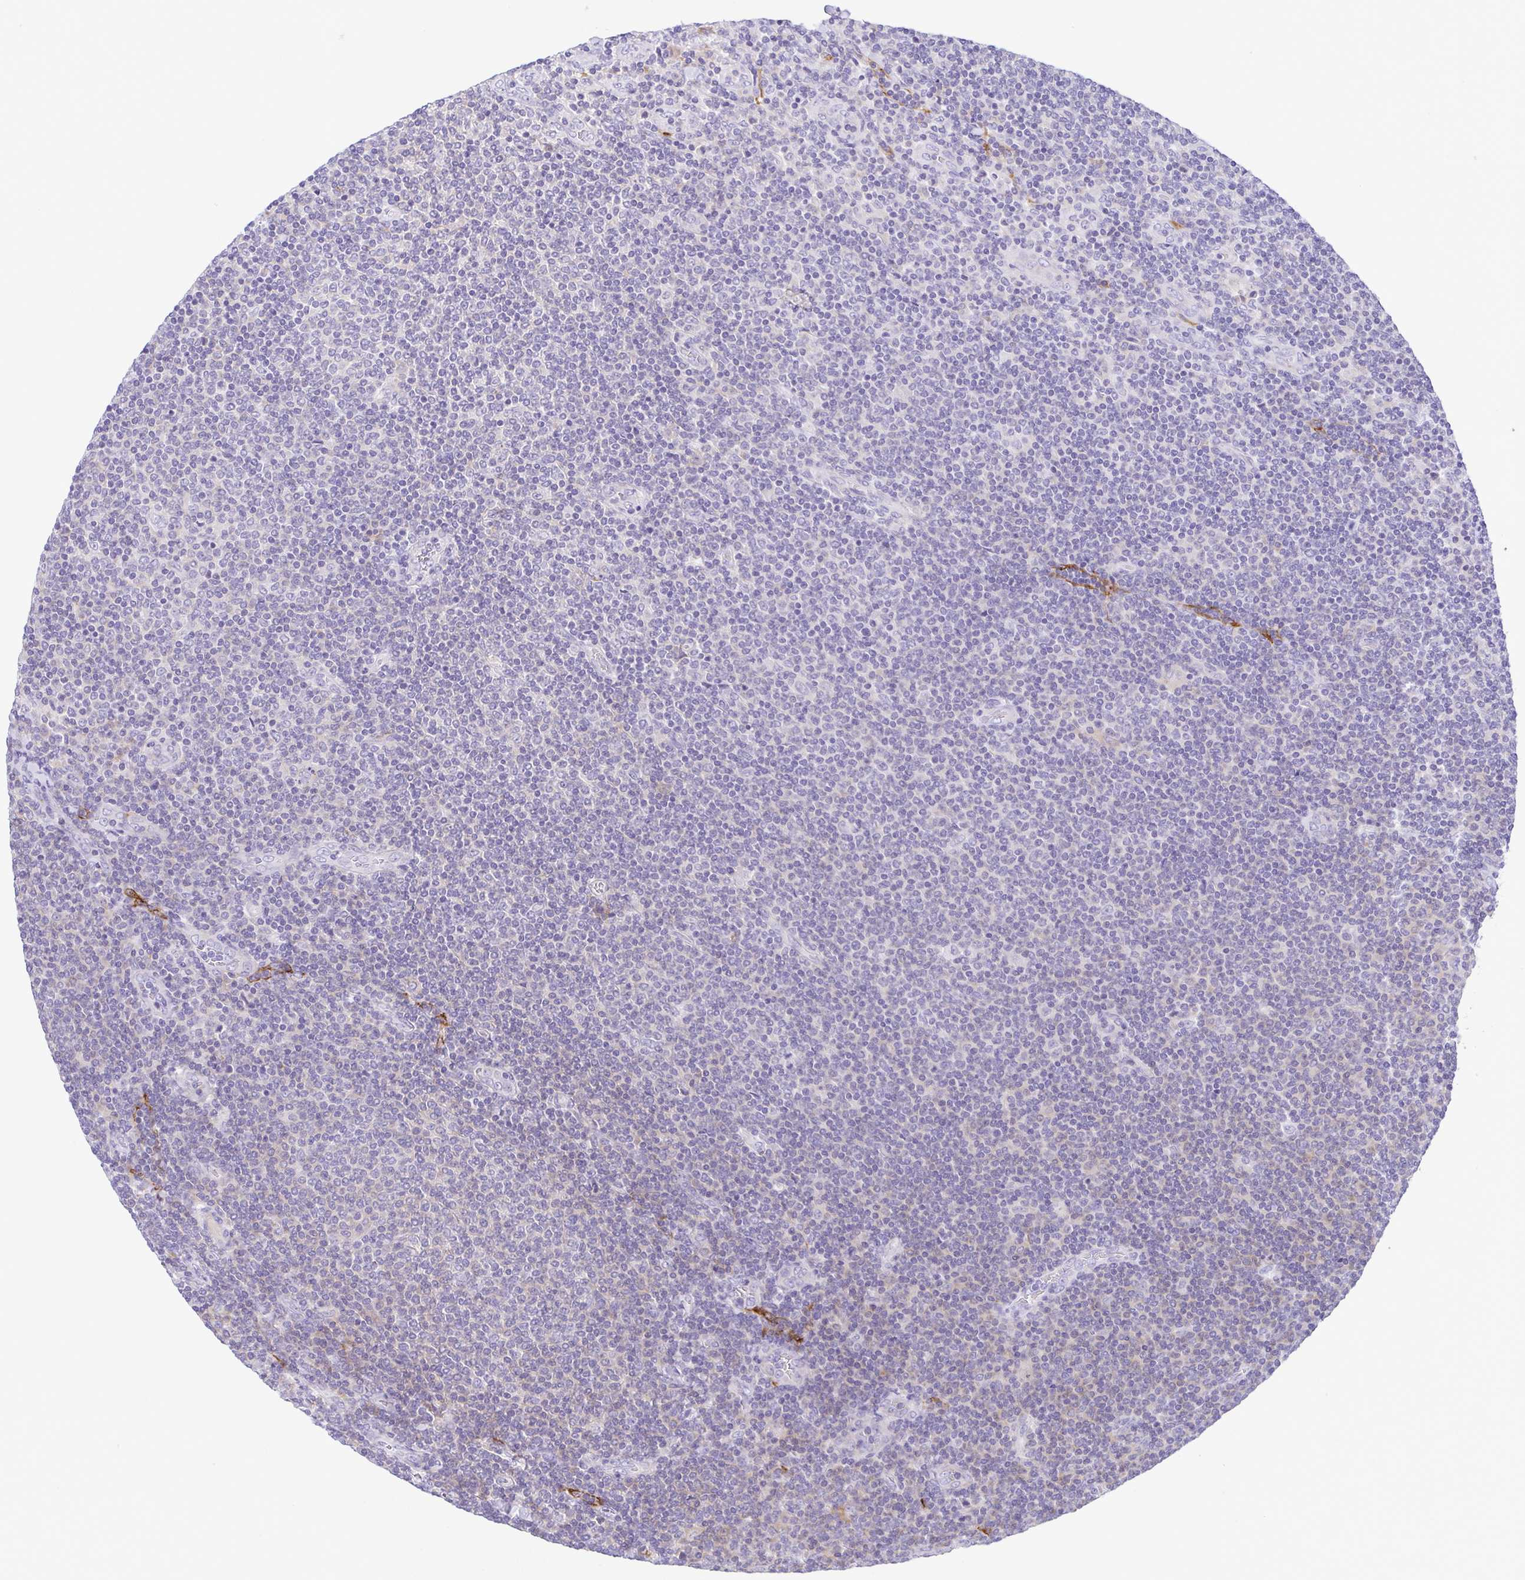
{"staining": {"intensity": "negative", "quantity": "none", "location": "none"}, "tissue": "lymphoma", "cell_type": "Tumor cells", "image_type": "cancer", "snomed": [{"axis": "morphology", "description": "Malignant lymphoma, non-Hodgkin's type, Low grade"}, {"axis": "topography", "description": "Lymph node"}], "caption": "The photomicrograph shows no staining of tumor cells in low-grade malignant lymphoma, non-Hodgkin's type.", "gene": "GPR182", "patient": {"sex": "male", "age": 52}}